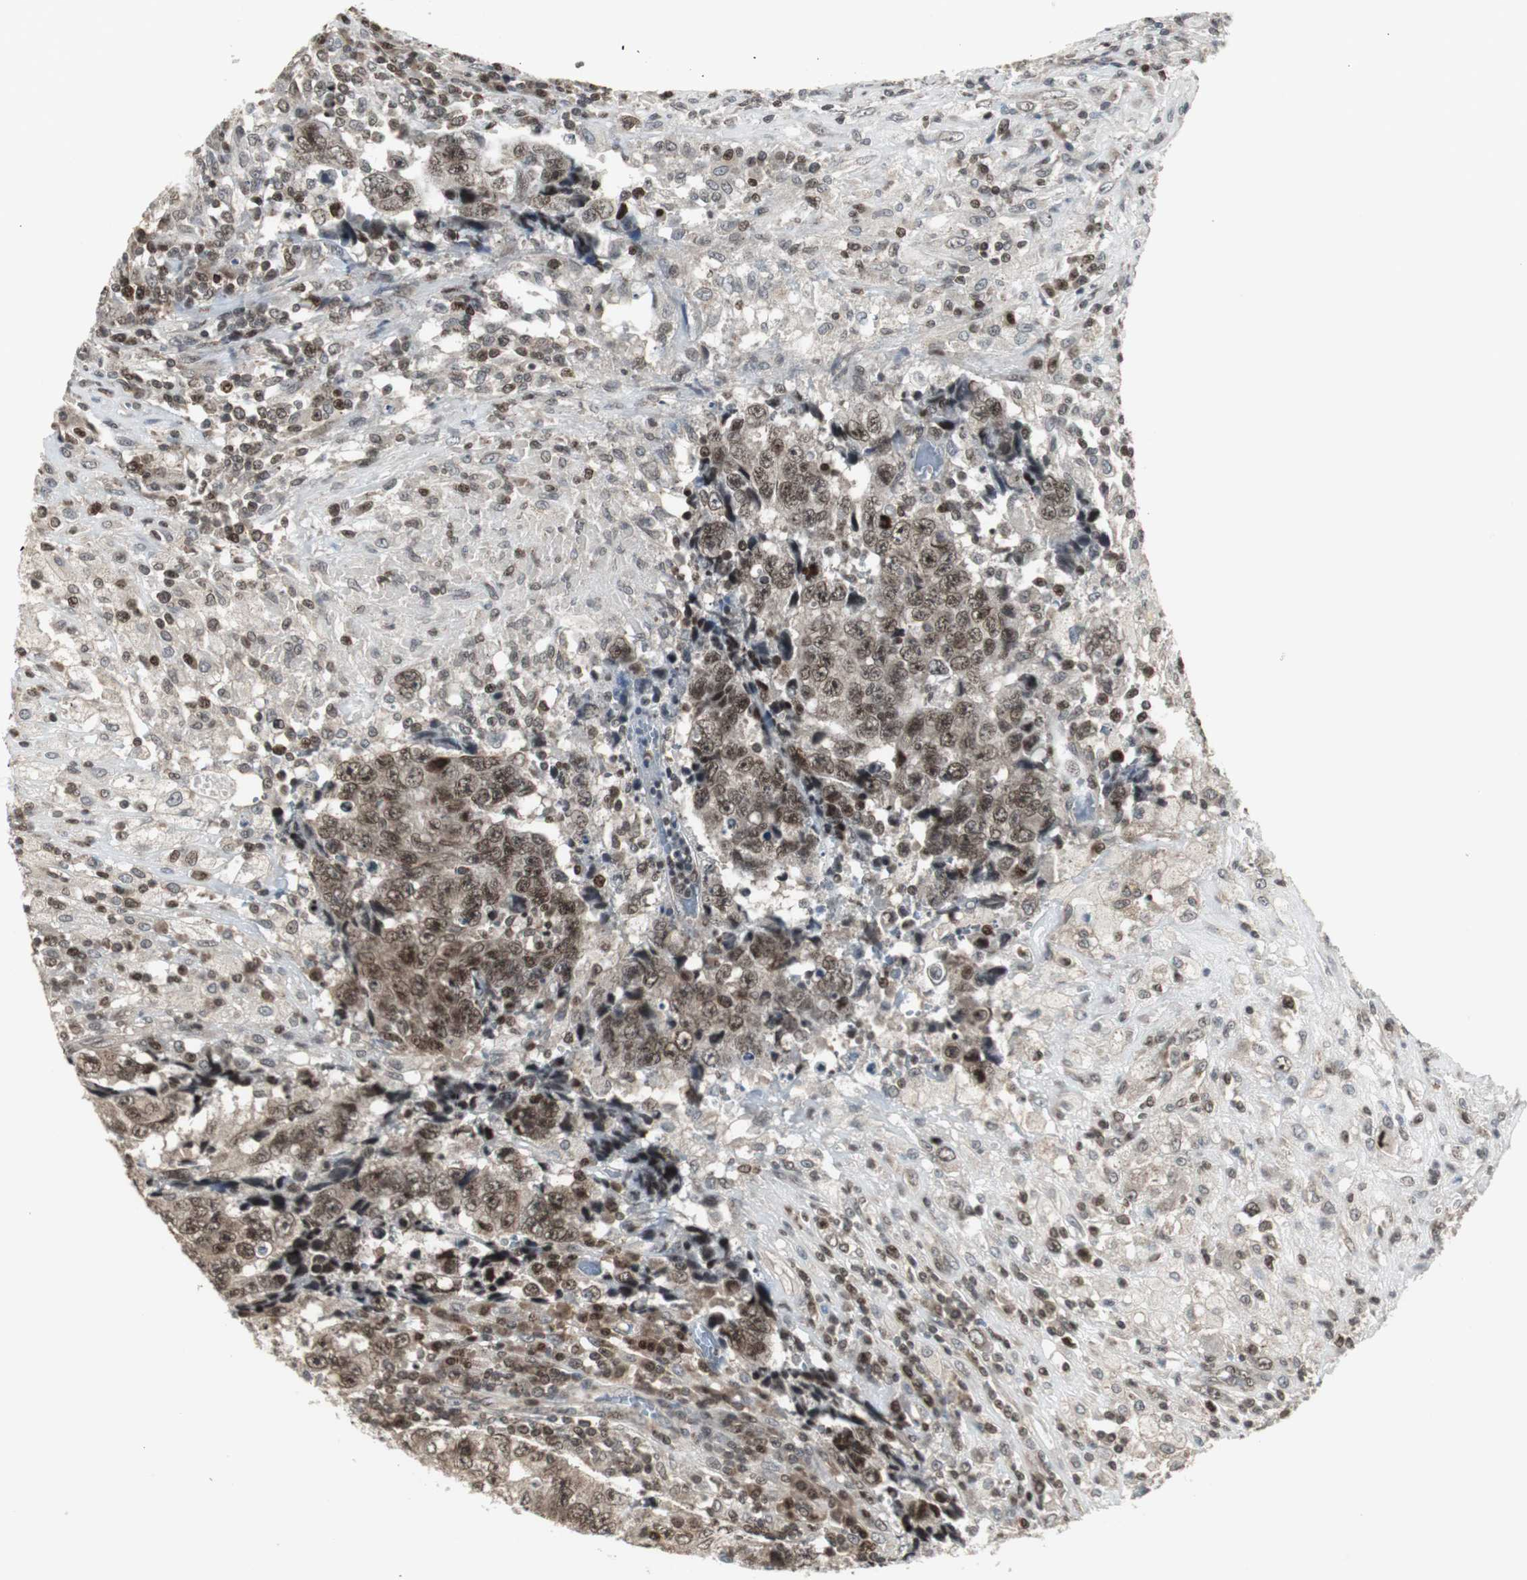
{"staining": {"intensity": "moderate", "quantity": ">75%", "location": "cytoplasmic/membranous,nuclear"}, "tissue": "testis cancer", "cell_type": "Tumor cells", "image_type": "cancer", "snomed": [{"axis": "morphology", "description": "Necrosis, NOS"}, {"axis": "morphology", "description": "Carcinoma, Embryonal, NOS"}, {"axis": "topography", "description": "Testis"}], "caption": "Protein expression analysis of human embryonal carcinoma (testis) reveals moderate cytoplasmic/membranous and nuclear positivity in approximately >75% of tumor cells.", "gene": "MPG", "patient": {"sex": "male", "age": 19}}